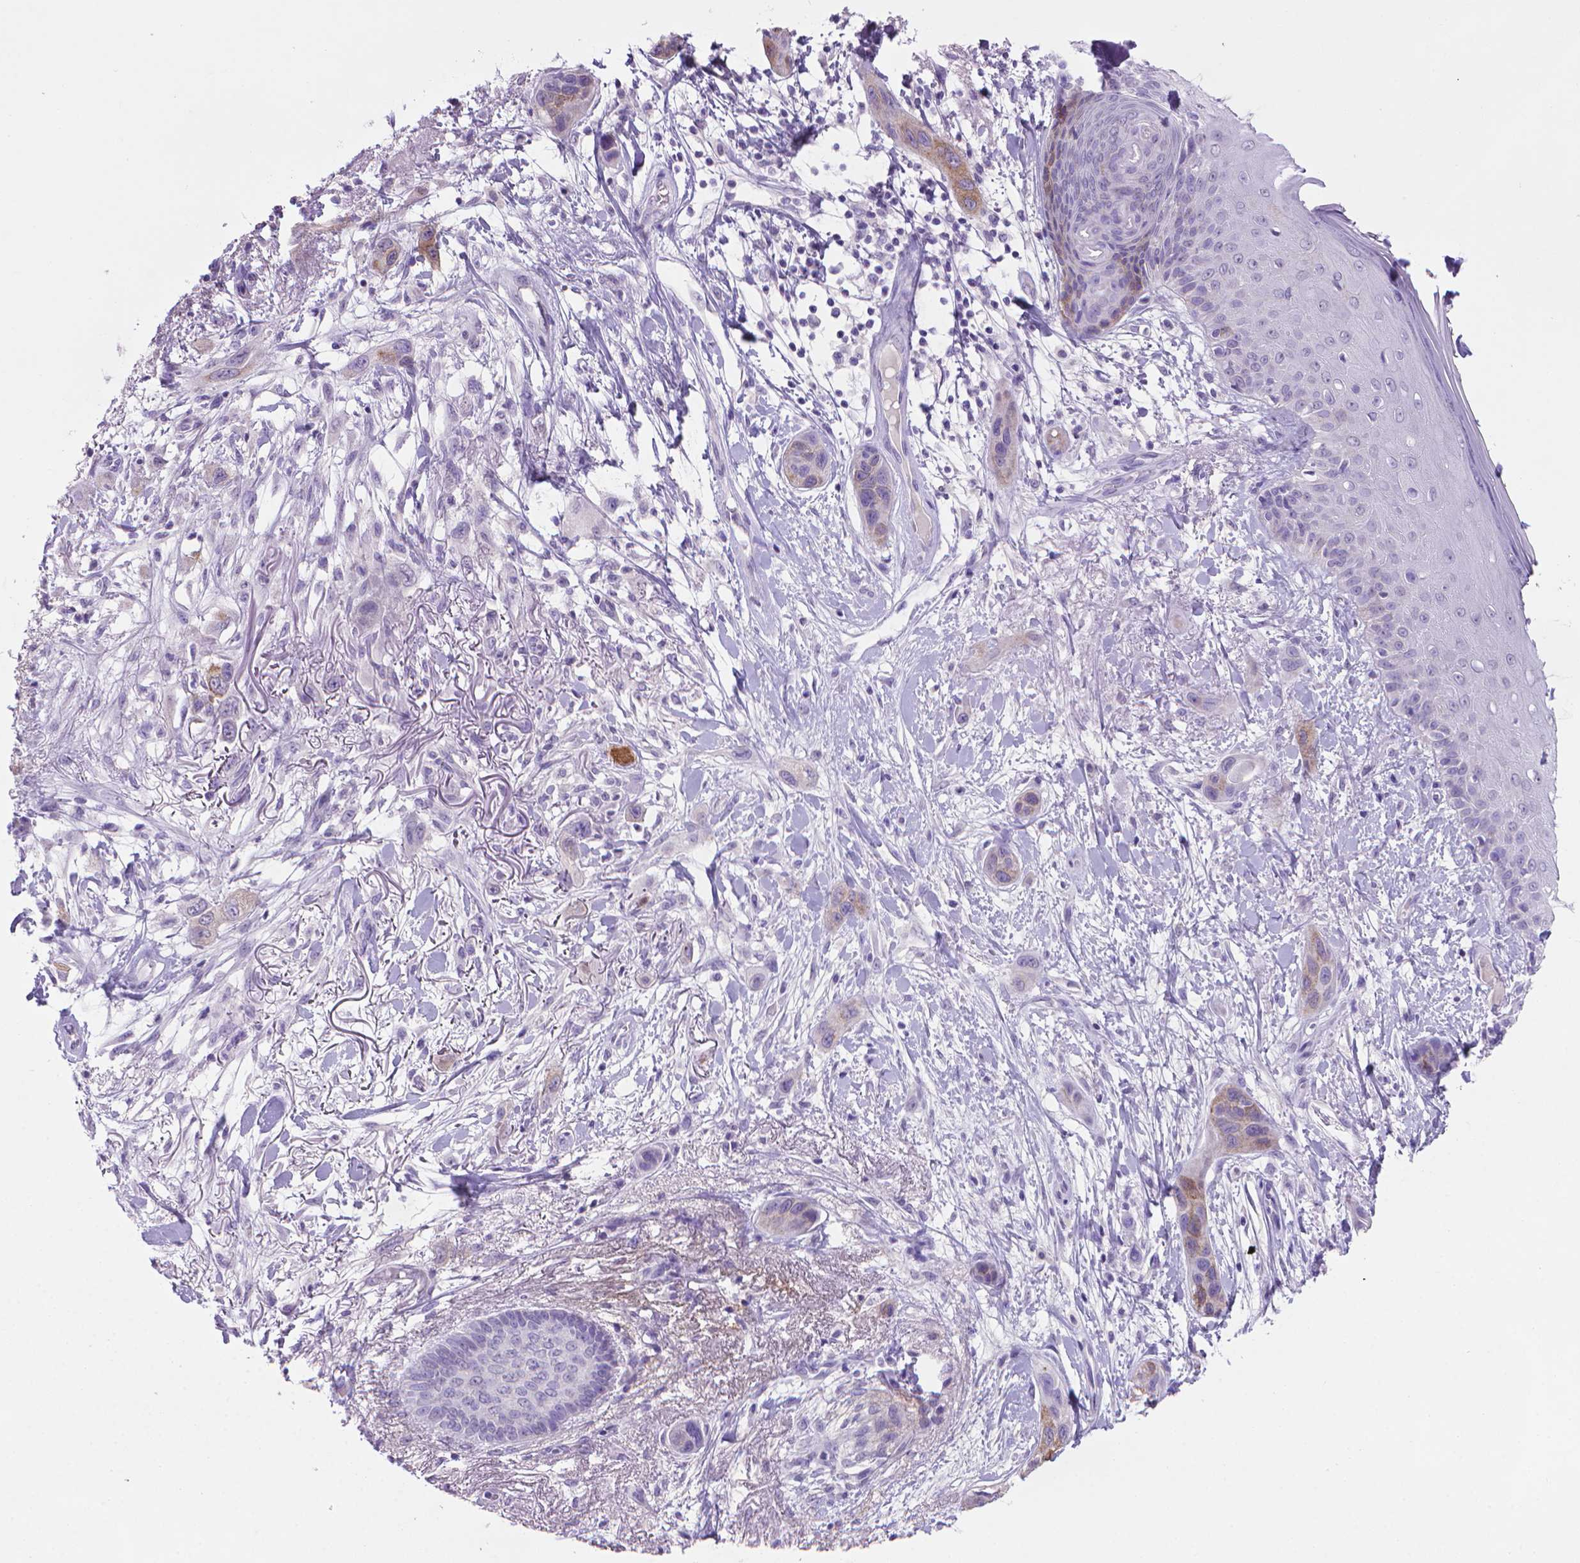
{"staining": {"intensity": "moderate", "quantity": "25%-75%", "location": "cytoplasmic/membranous"}, "tissue": "skin cancer", "cell_type": "Tumor cells", "image_type": "cancer", "snomed": [{"axis": "morphology", "description": "Squamous cell carcinoma, NOS"}, {"axis": "topography", "description": "Skin"}], "caption": "Immunohistochemistry (IHC) of human skin squamous cell carcinoma displays medium levels of moderate cytoplasmic/membranous positivity in about 25%-75% of tumor cells.", "gene": "MUC1", "patient": {"sex": "male", "age": 79}}